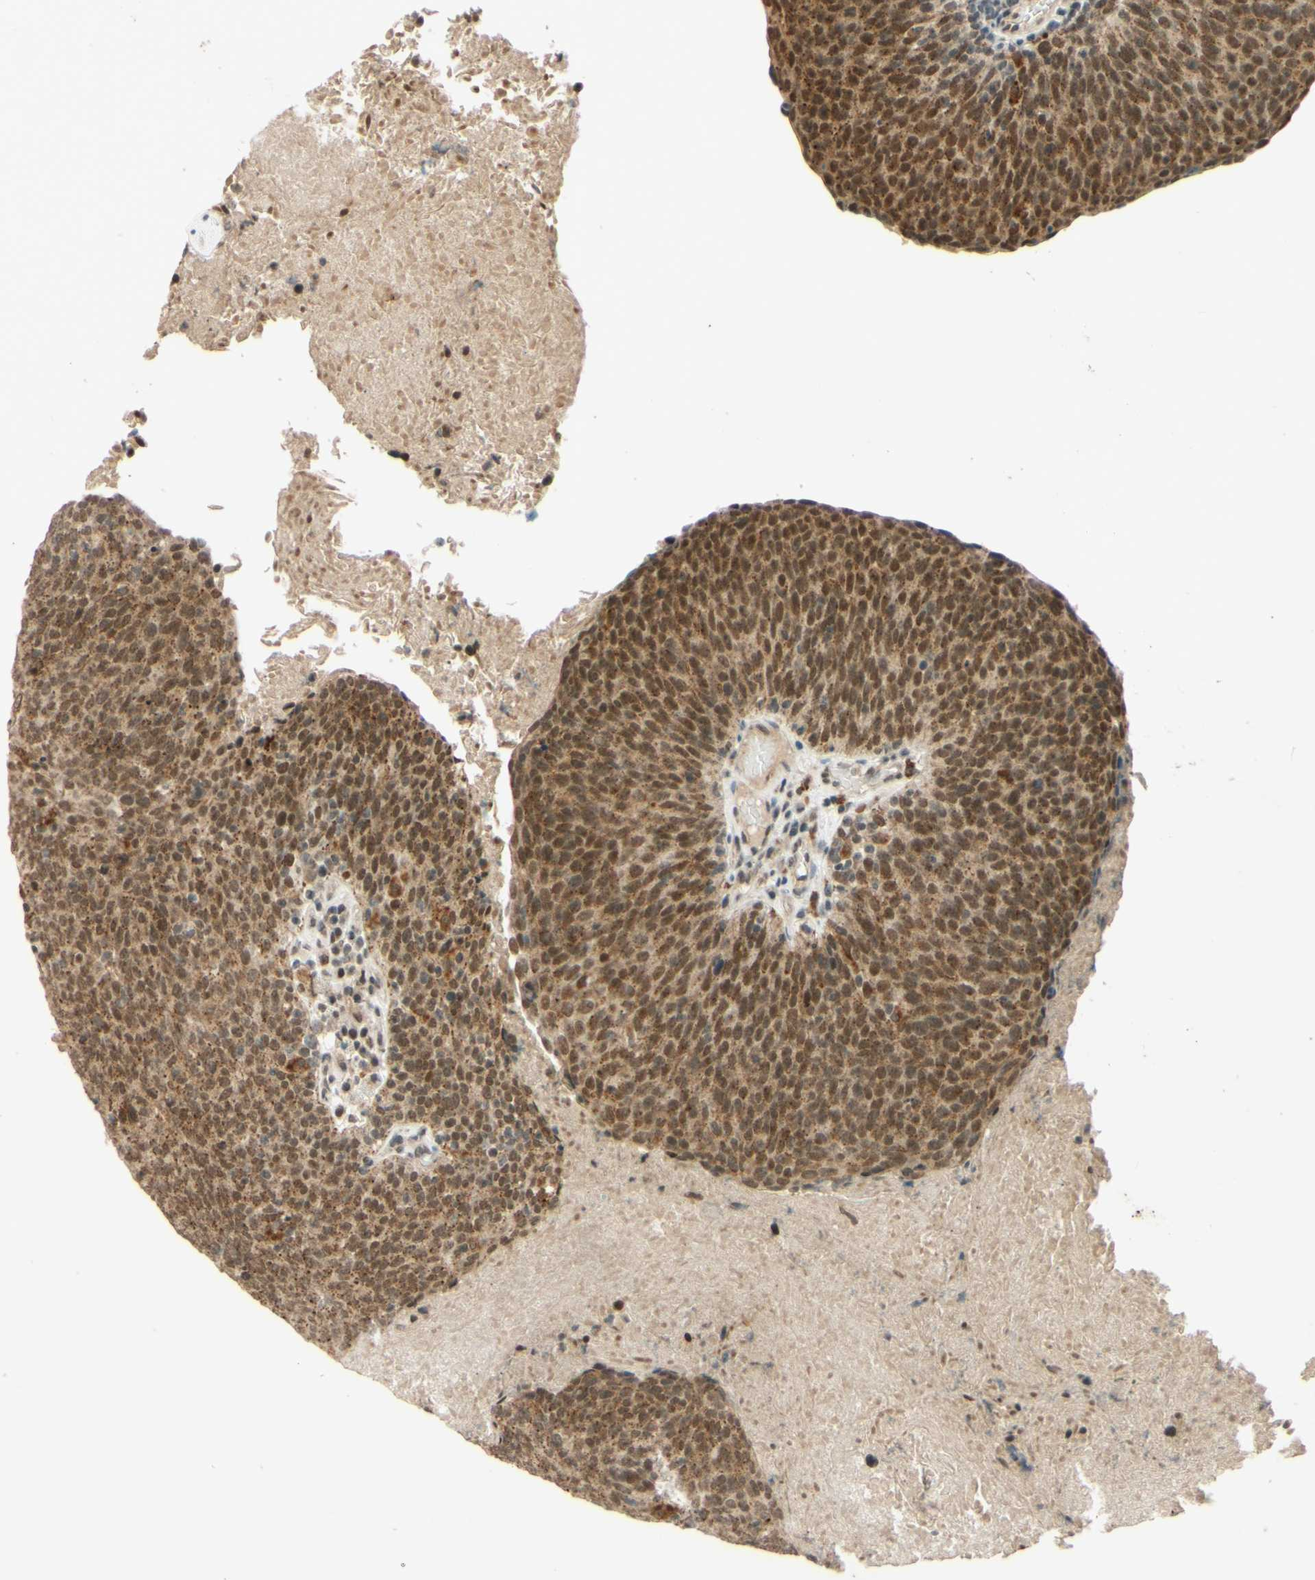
{"staining": {"intensity": "moderate", "quantity": ">75%", "location": "cytoplasmic/membranous,nuclear"}, "tissue": "head and neck cancer", "cell_type": "Tumor cells", "image_type": "cancer", "snomed": [{"axis": "morphology", "description": "Squamous cell carcinoma, NOS"}, {"axis": "morphology", "description": "Squamous cell carcinoma, metastatic, NOS"}, {"axis": "topography", "description": "Lymph node"}, {"axis": "topography", "description": "Head-Neck"}], "caption": "IHC photomicrograph of neoplastic tissue: metastatic squamous cell carcinoma (head and neck) stained using immunohistochemistry (IHC) displays medium levels of moderate protein expression localized specifically in the cytoplasmic/membranous and nuclear of tumor cells, appearing as a cytoplasmic/membranous and nuclear brown color.", "gene": "SMARCB1", "patient": {"sex": "male", "age": 62}}